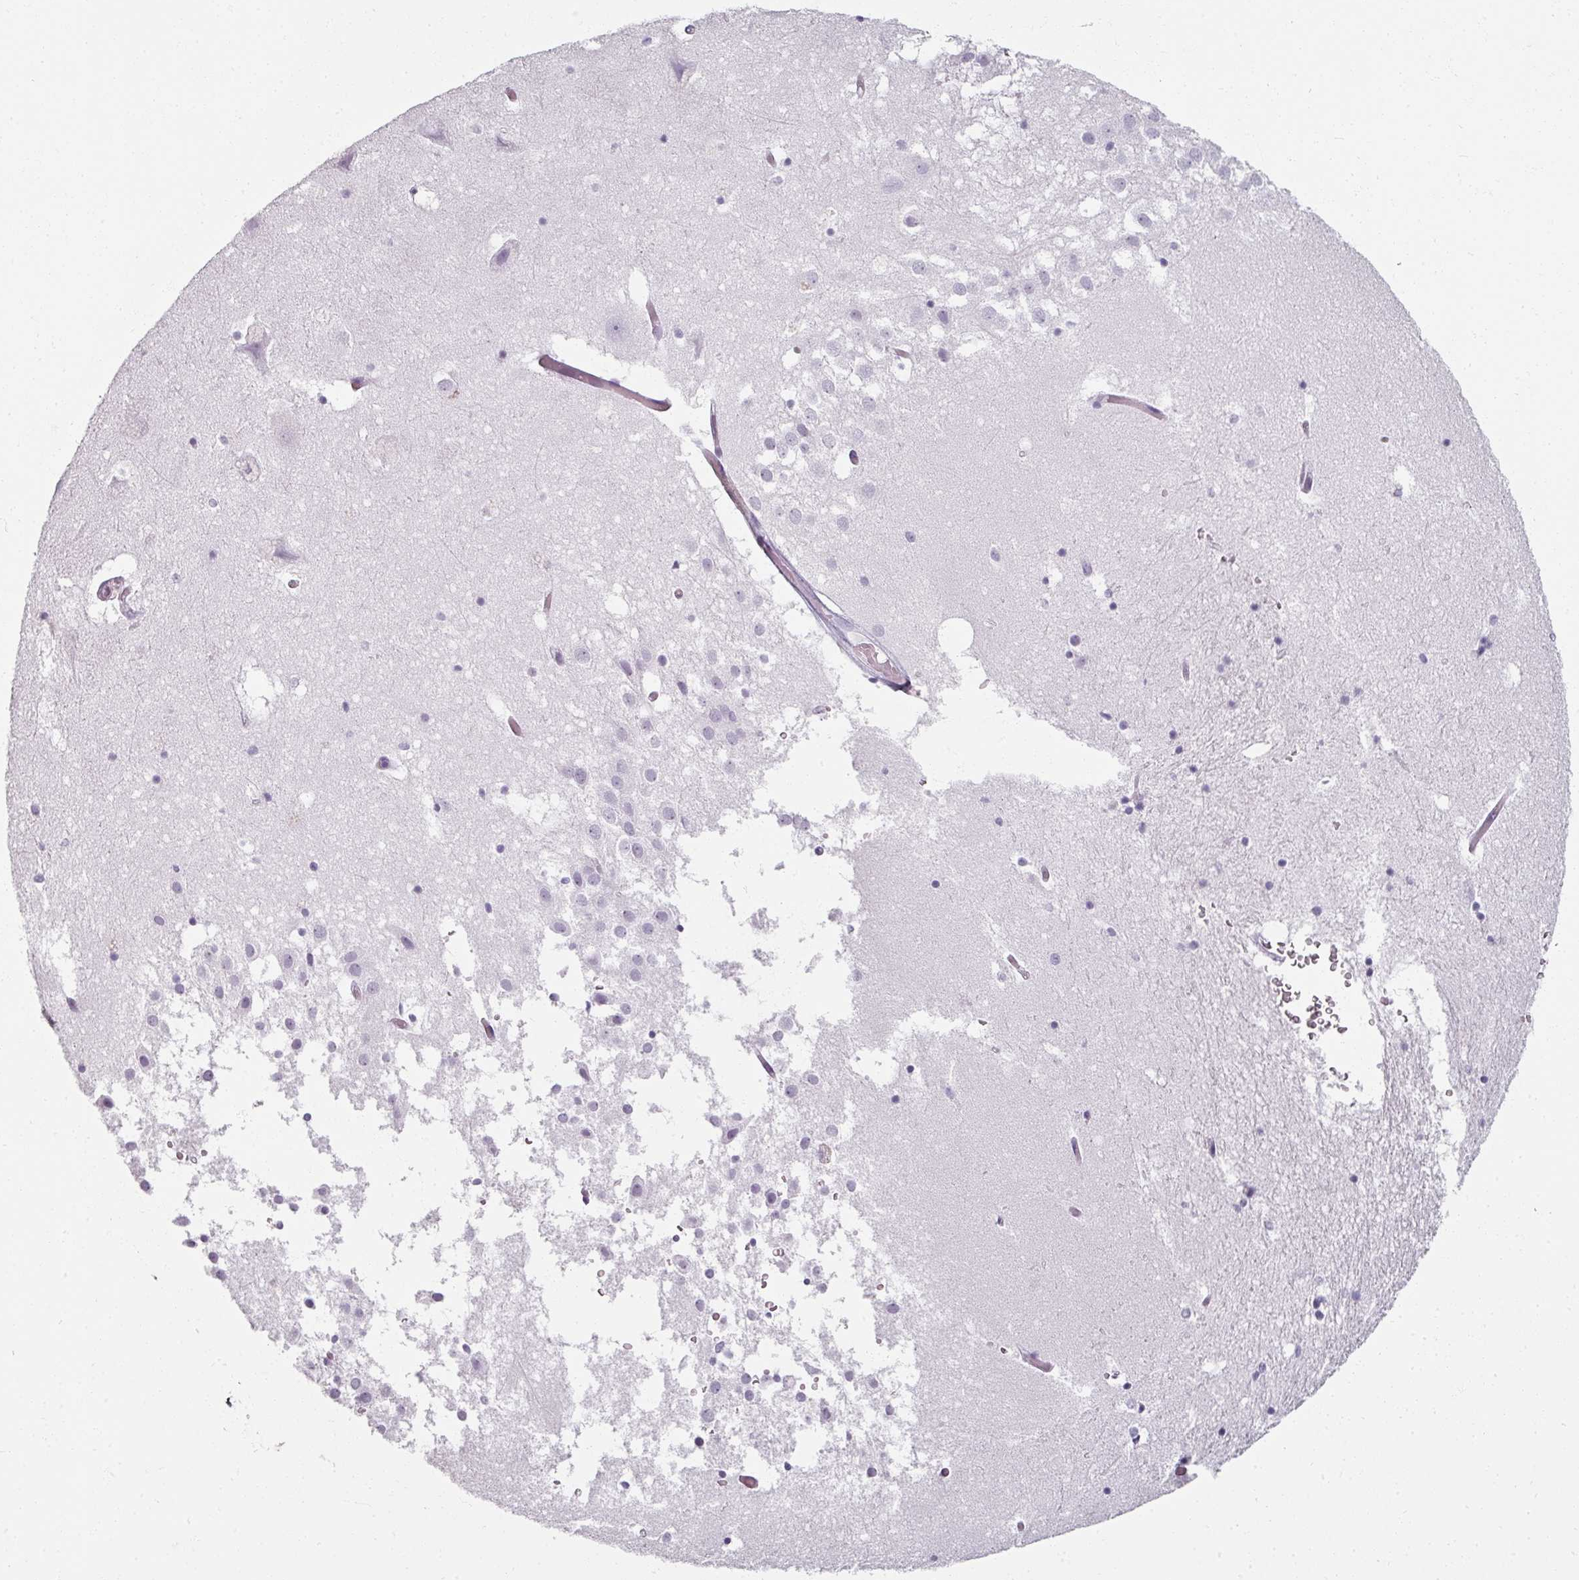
{"staining": {"intensity": "negative", "quantity": "none", "location": "none"}, "tissue": "hippocampus", "cell_type": "Glial cells", "image_type": "normal", "snomed": [{"axis": "morphology", "description": "Normal tissue, NOS"}, {"axis": "topography", "description": "Hippocampus"}], "caption": "A high-resolution micrograph shows immunohistochemistry staining of normal hippocampus, which shows no significant positivity in glial cells. (Stains: DAB immunohistochemistry with hematoxylin counter stain, Microscopy: brightfield microscopy at high magnification).", "gene": "REG3A", "patient": {"sex": "female", "age": 52}}